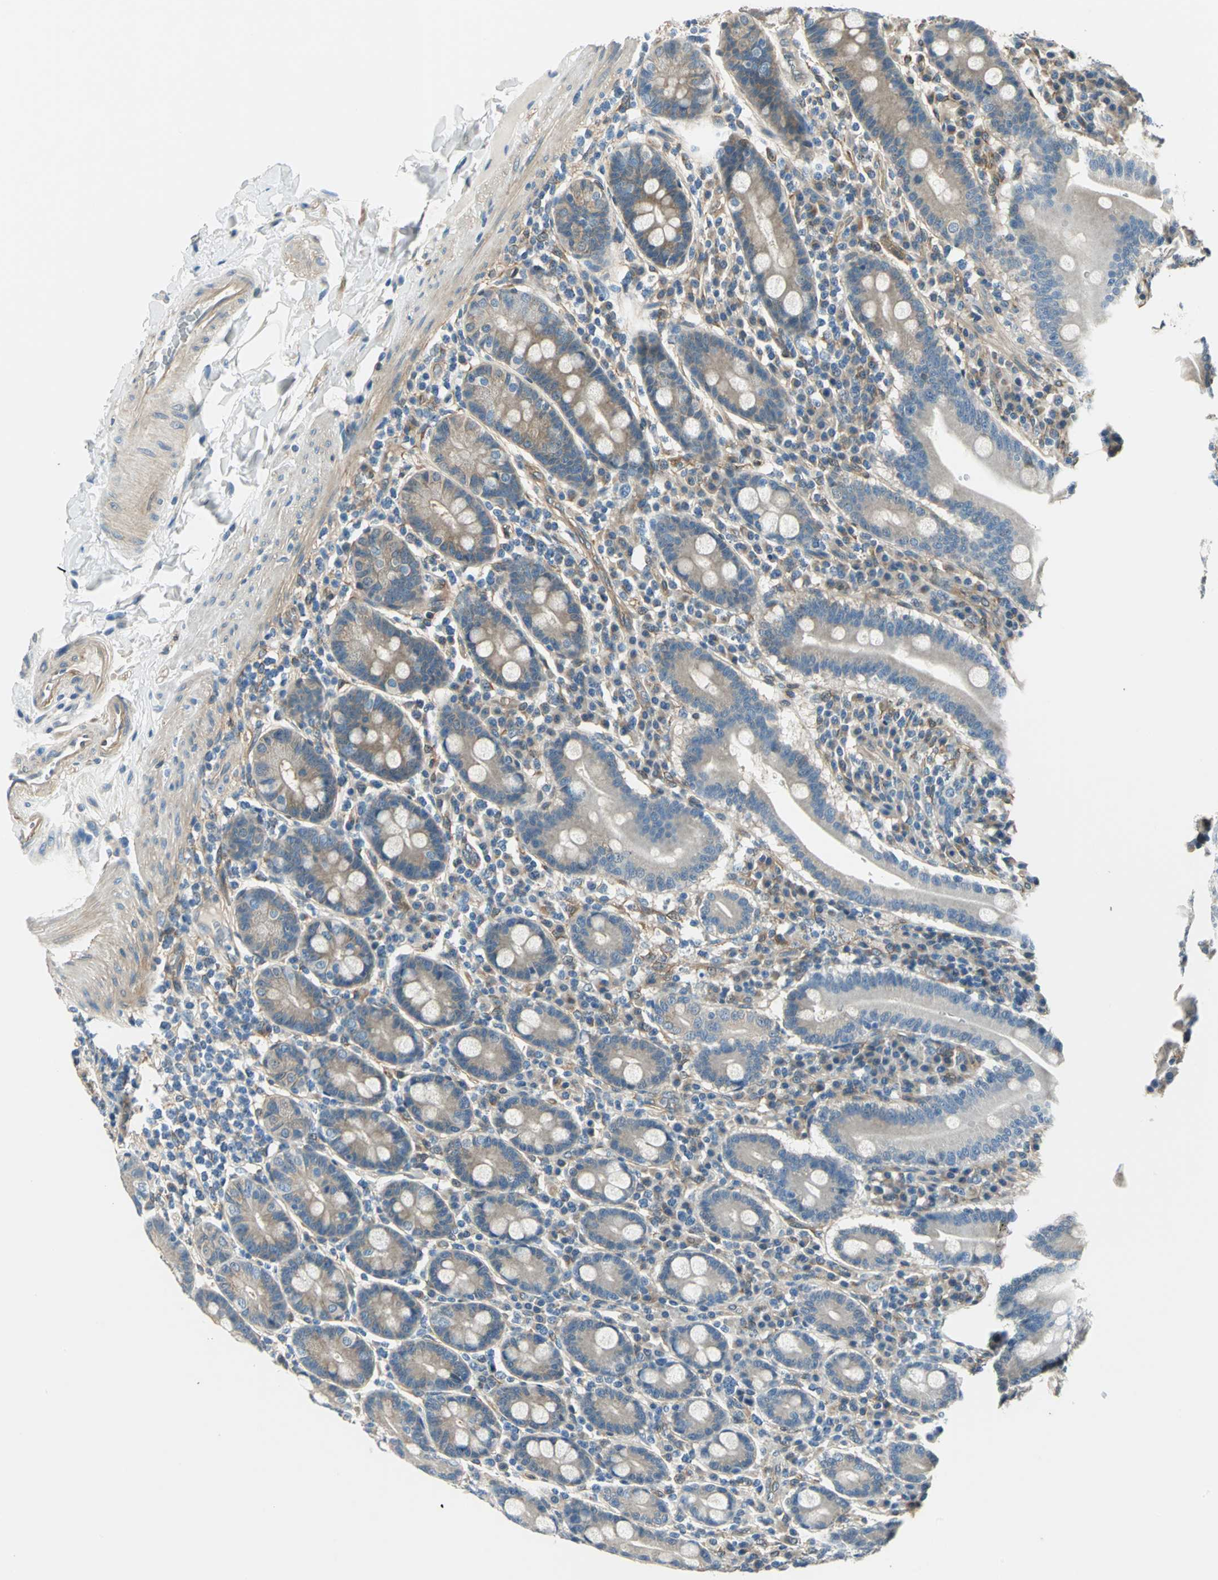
{"staining": {"intensity": "moderate", "quantity": "25%-75%", "location": "cytoplasmic/membranous"}, "tissue": "duodenum", "cell_type": "Glandular cells", "image_type": "normal", "snomed": [{"axis": "morphology", "description": "Normal tissue, NOS"}, {"axis": "topography", "description": "Duodenum"}], "caption": "Immunohistochemical staining of unremarkable human duodenum demonstrates medium levels of moderate cytoplasmic/membranous expression in approximately 25%-75% of glandular cells.", "gene": "CDC42EP1", "patient": {"sex": "male", "age": 50}}